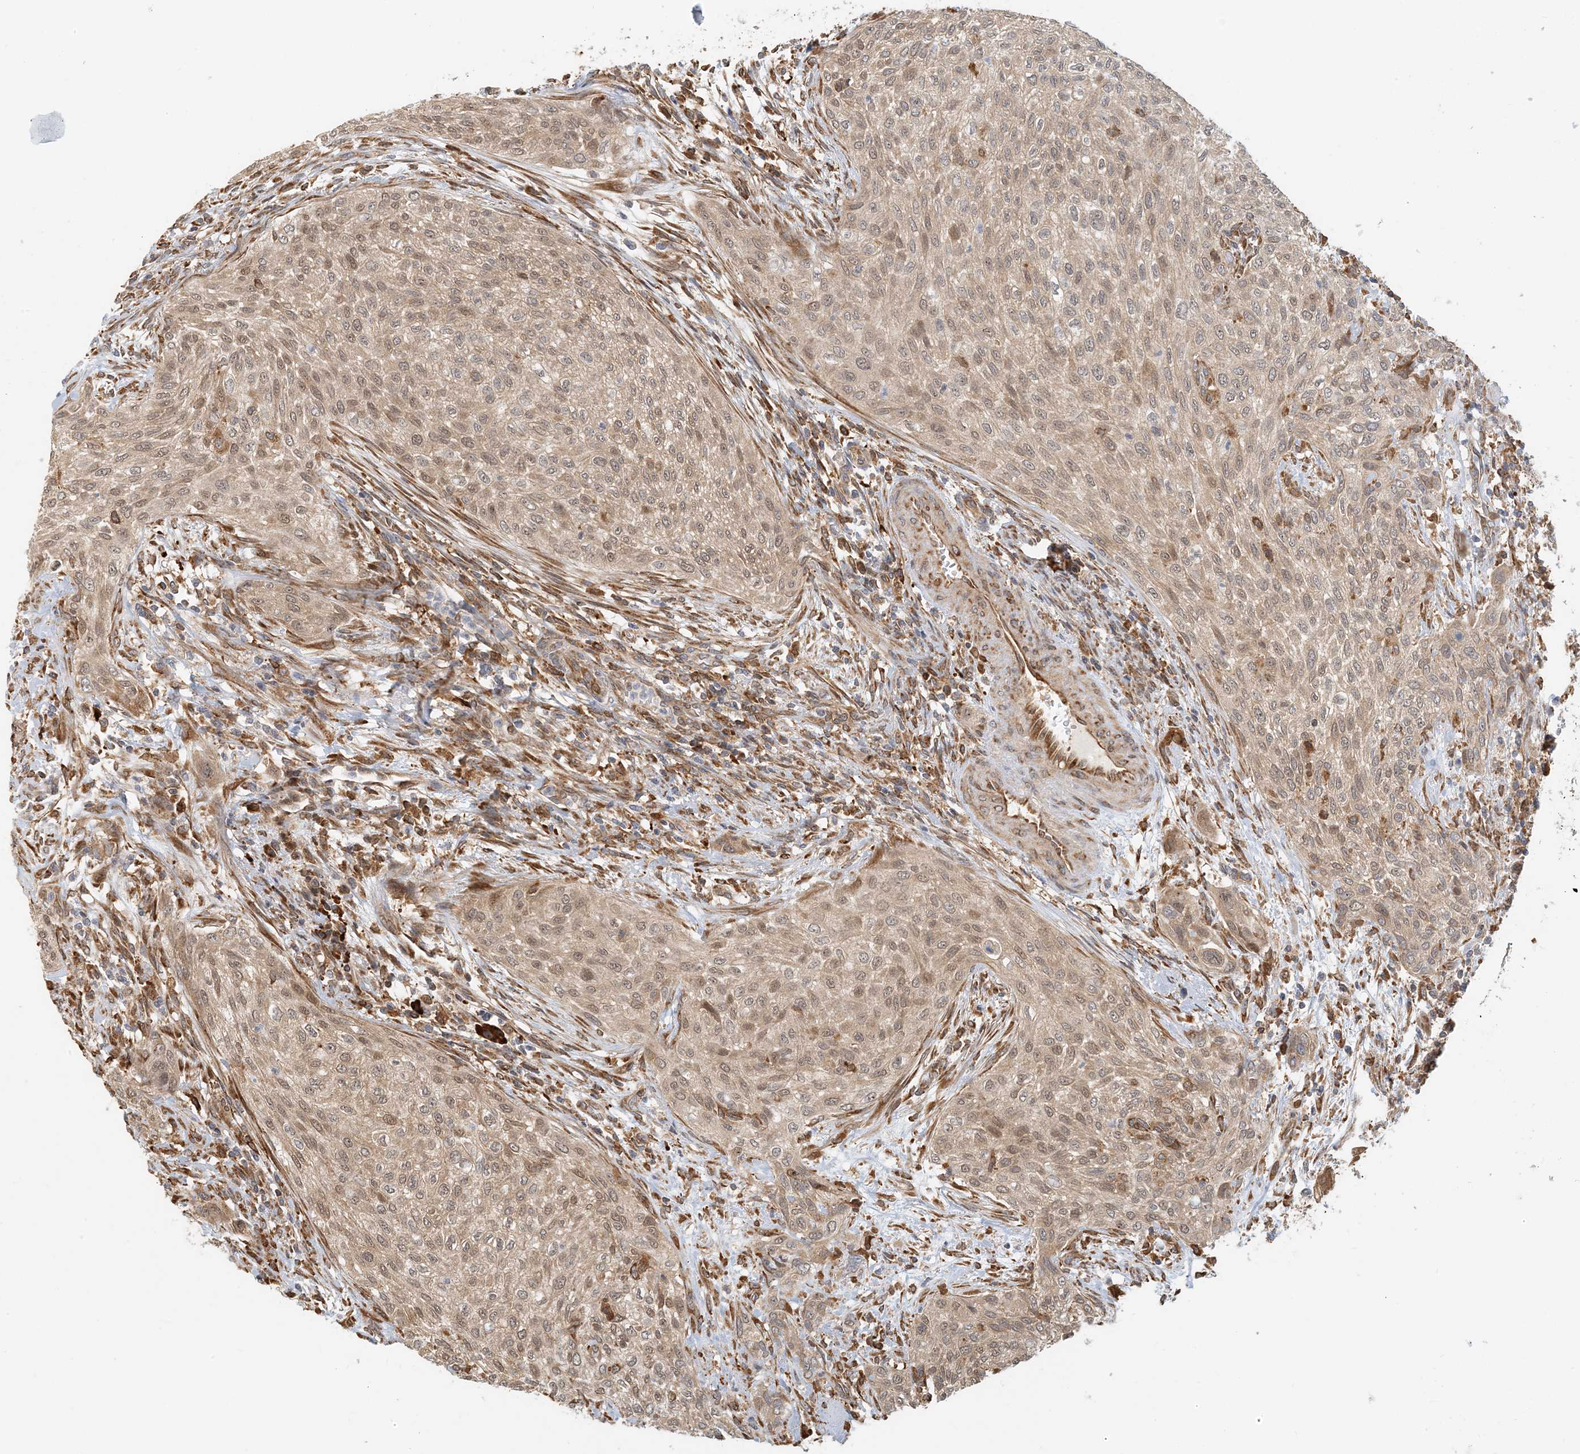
{"staining": {"intensity": "weak", "quantity": ">75%", "location": "cytoplasmic/membranous,nuclear"}, "tissue": "urothelial cancer", "cell_type": "Tumor cells", "image_type": "cancer", "snomed": [{"axis": "morphology", "description": "Urothelial carcinoma, High grade"}, {"axis": "topography", "description": "Urinary bladder"}], "caption": "High-magnification brightfield microscopy of high-grade urothelial carcinoma stained with DAB (brown) and counterstained with hematoxylin (blue). tumor cells exhibit weak cytoplasmic/membranous and nuclear expression is seen in approximately>75% of cells. Ihc stains the protein in brown and the nuclei are stained blue.", "gene": "HNMT", "patient": {"sex": "male", "age": 35}}